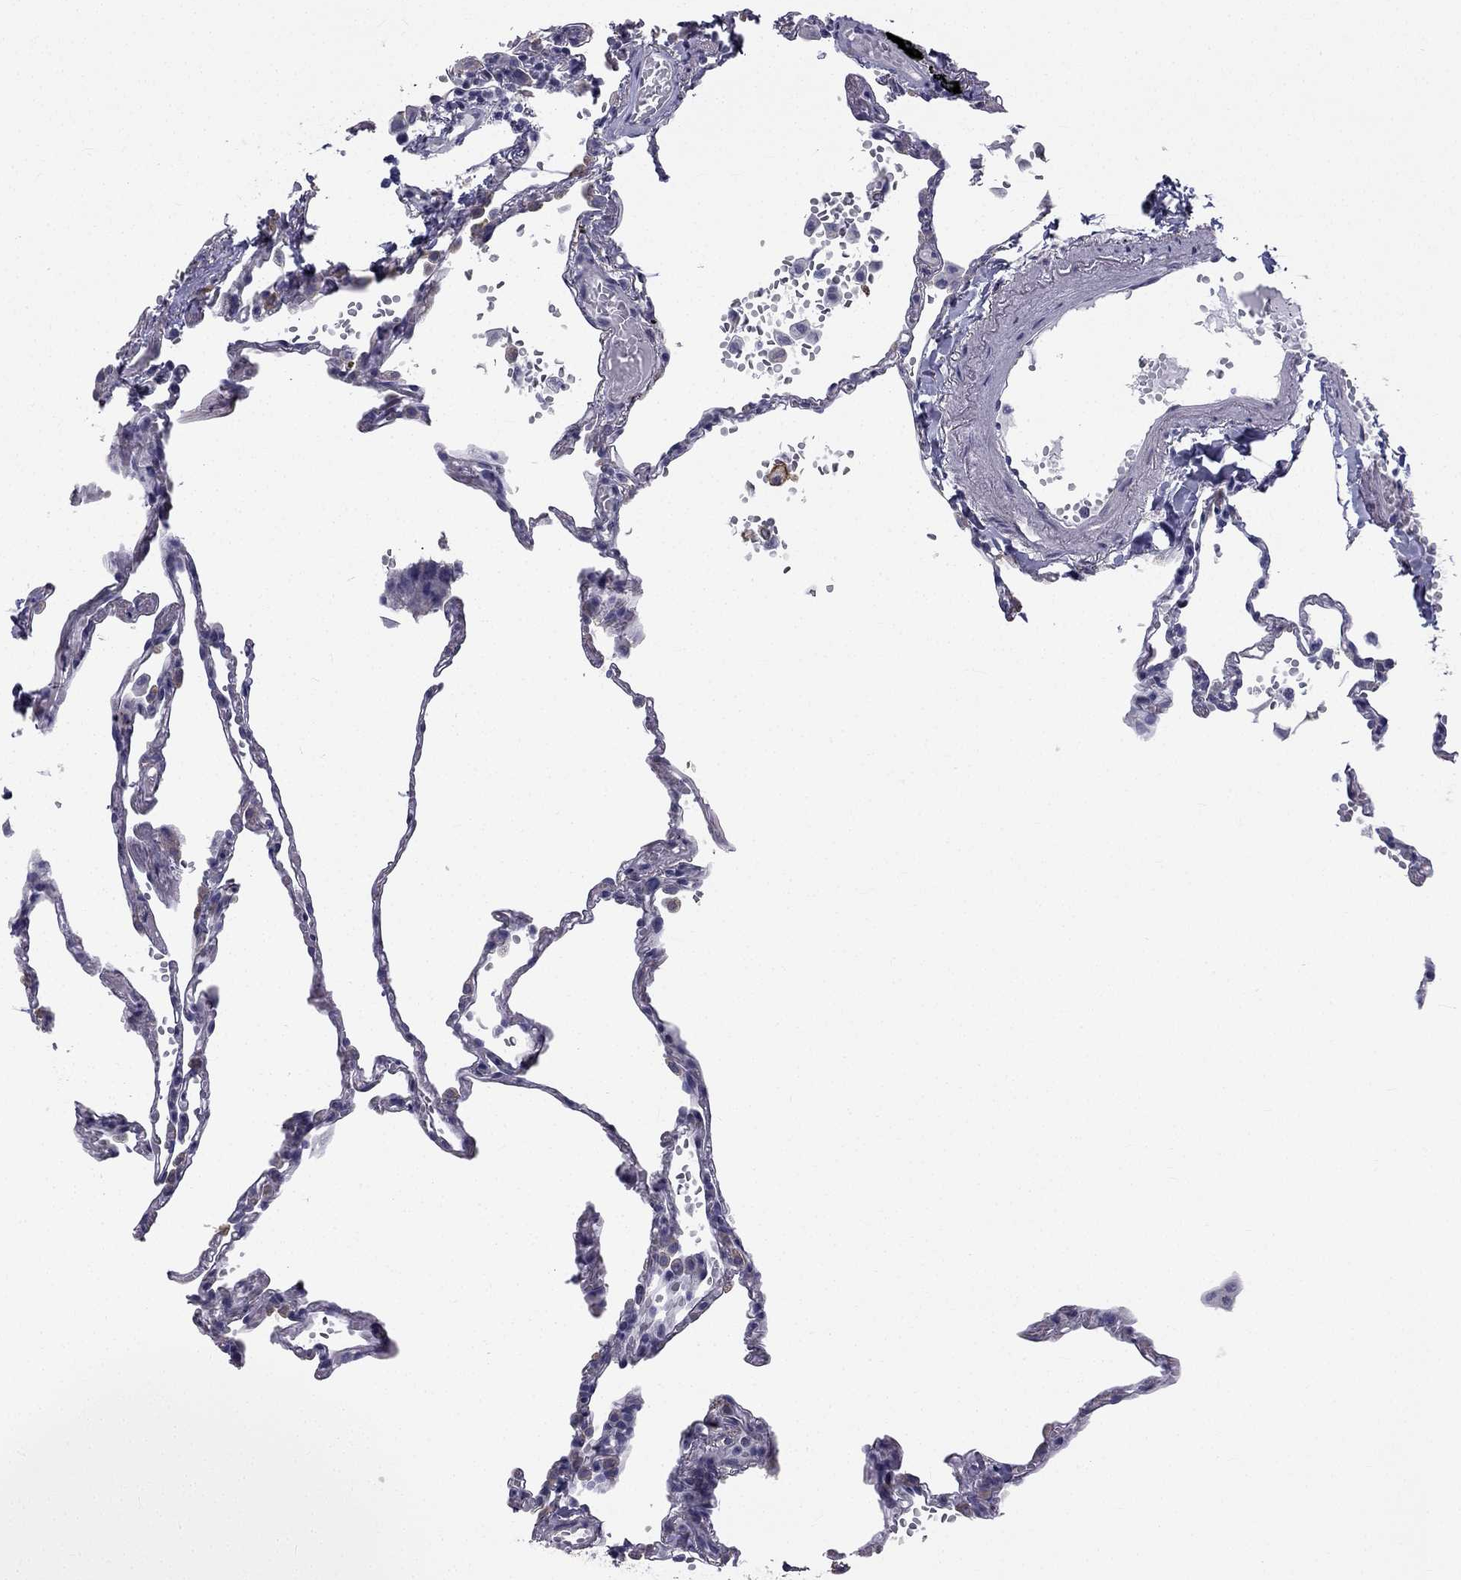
{"staining": {"intensity": "negative", "quantity": "none", "location": "none"}, "tissue": "lung", "cell_type": "Alveolar cells", "image_type": "normal", "snomed": [{"axis": "morphology", "description": "Normal tissue, NOS"}, {"axis": "topography", "description": "Lung"}], "caption": "Alveolar cells are negative for protein expression in normal human lung. (DAB (3,3'-diaminobenzidine) IHC, high magnification).", "gene": "CCDC40", "patient": {"sex": "male", "age": 78}}